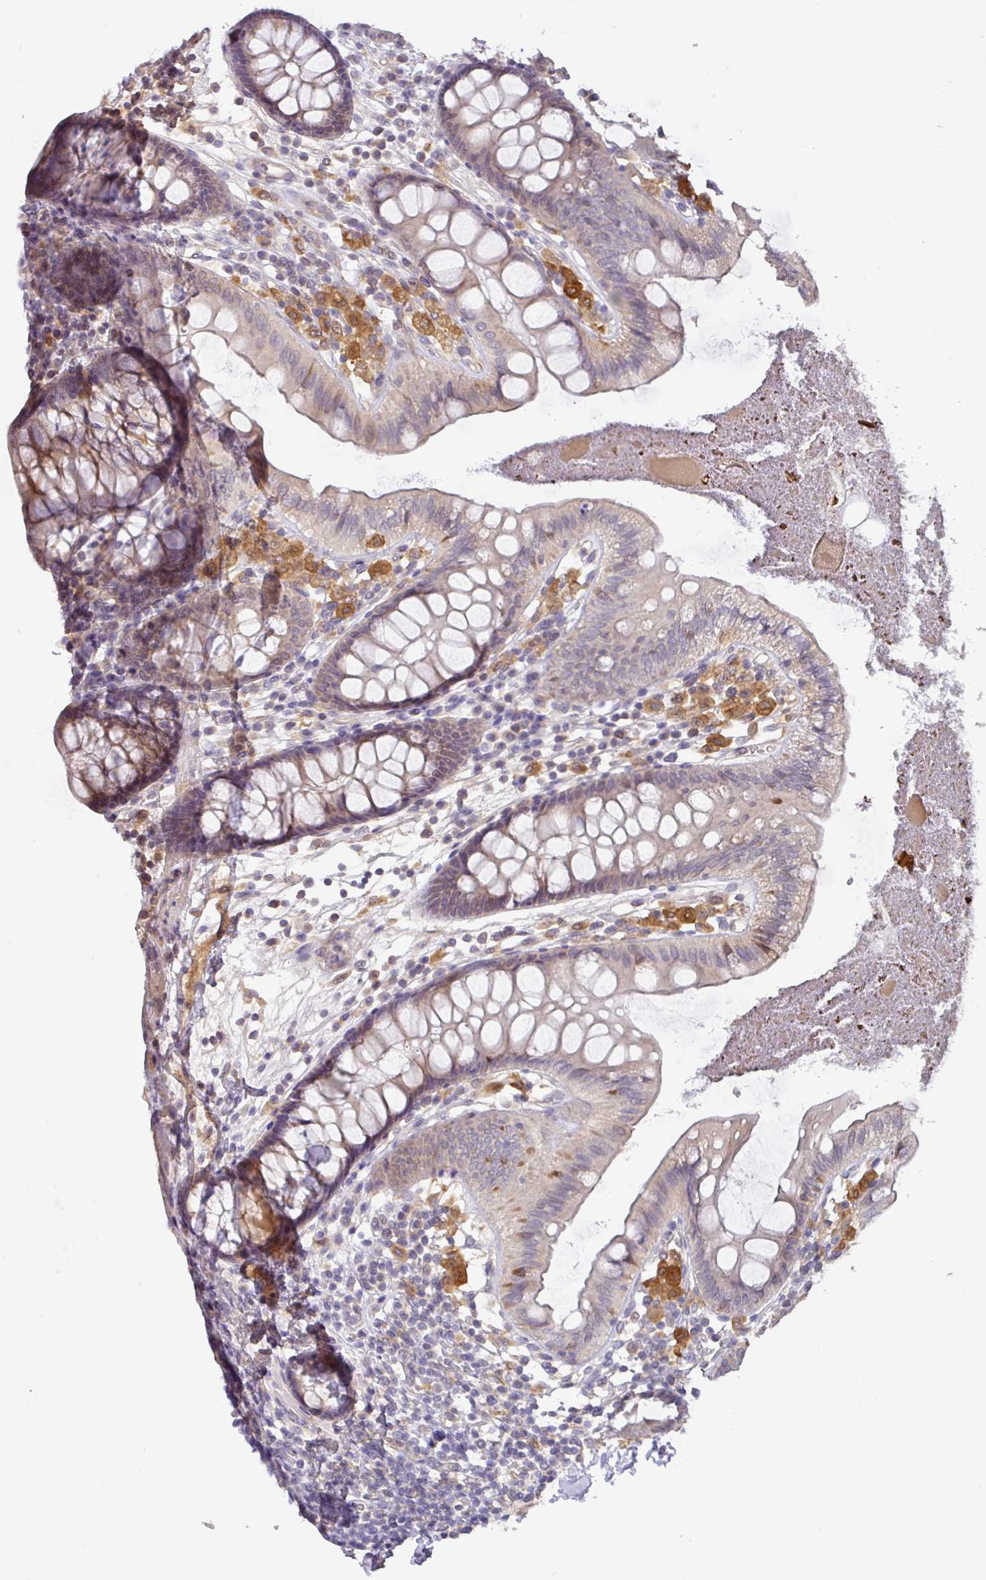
{"staining": {"intensity": "negative", "quantity": "none", "location": "none"}, "tissue": "colon", "cell_type": "Endothelial cells", "image_type": "normal", "snomed": [{"axis": "morphology", "description": "Normal tissue, NOS"}, {"axis": "topography", "description": "Colon"}], "caption": "High power microscopy image of an IHC histopathology image of benign colon, revealing no significant expression in endothelial cells. The staining is performed using DAB (3,3'-diaminobenzidine) brown chromogen with nuclei counter-stained in using hematoxylin.", "gene": "GCNT7", "patient": {"sex": "male", "age": 84}}